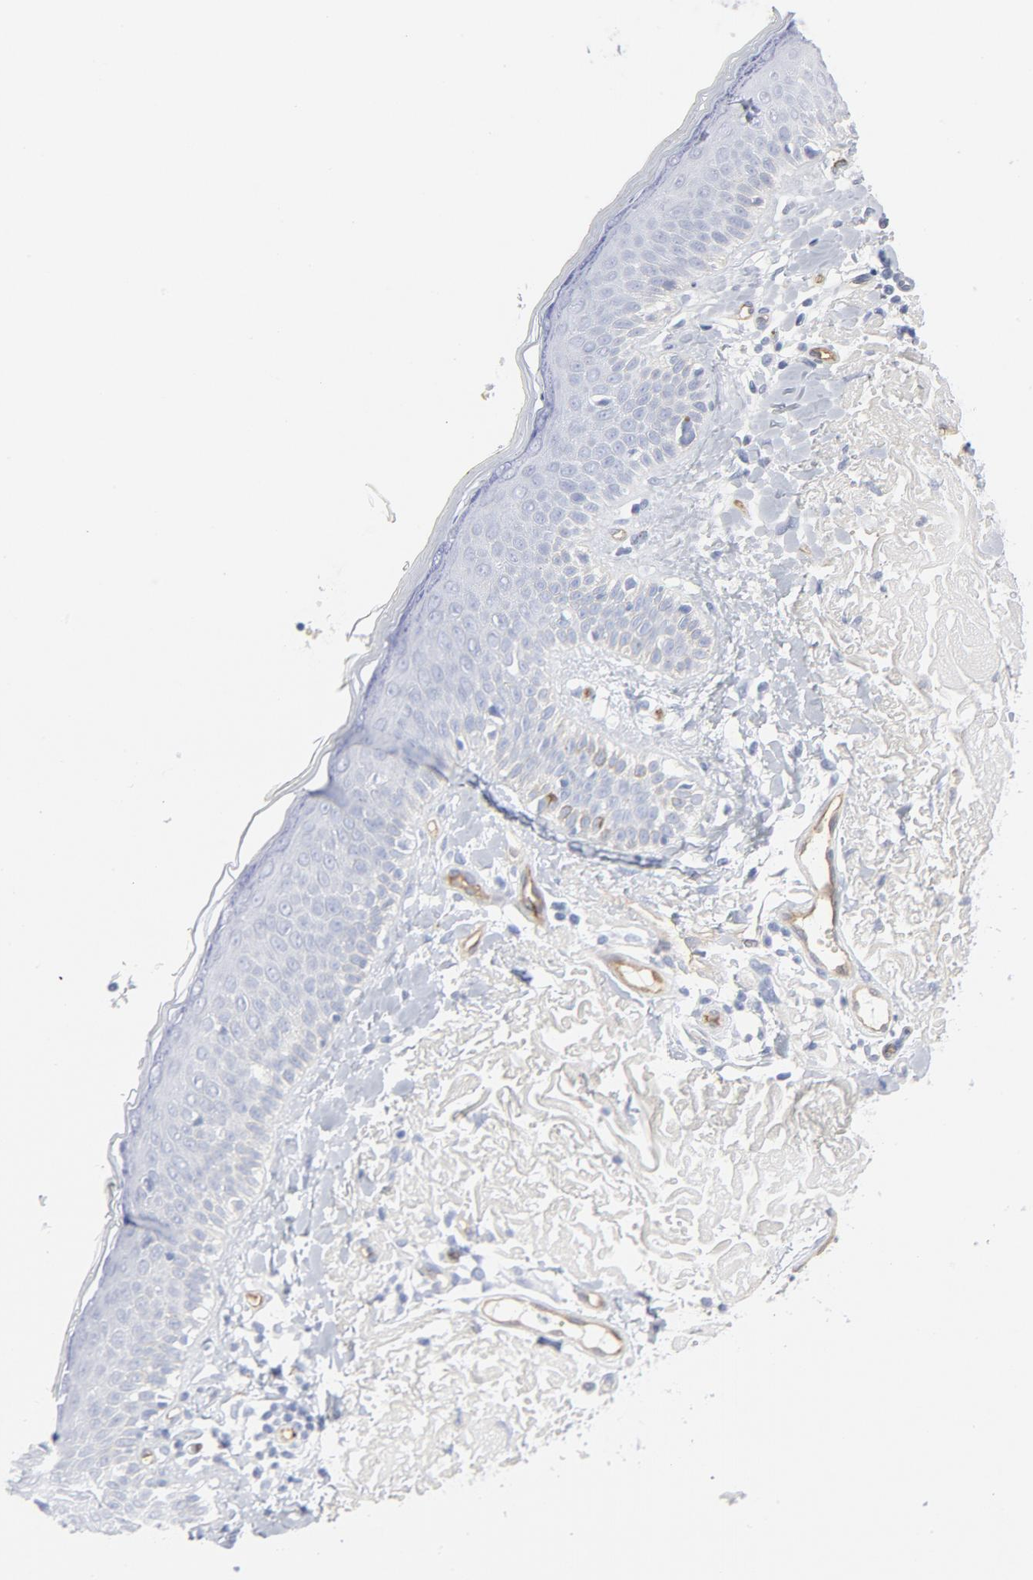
{"staining": {"intensity": "negative", "quantity": "none", "location": "none"}, "tissue": "skin cancer", "cell_type": "Tumor cells", "image_type": "cancer", "snomed": [{"axis": "morphology", "description": "Basal cell carcinoma"}, {"axis": "topography", "description": "Skin"}], "caption": "Immunohistochemistry (IHC) photomicrograph of neoplastic tissue: skin basal cell carcinoma stained with DAB (3,3'-diaminobenzidine) displays no significant protein positivity in tumor cells.", "gene": "SHANK3", "patient": {"sex": "male", "age": 74}}